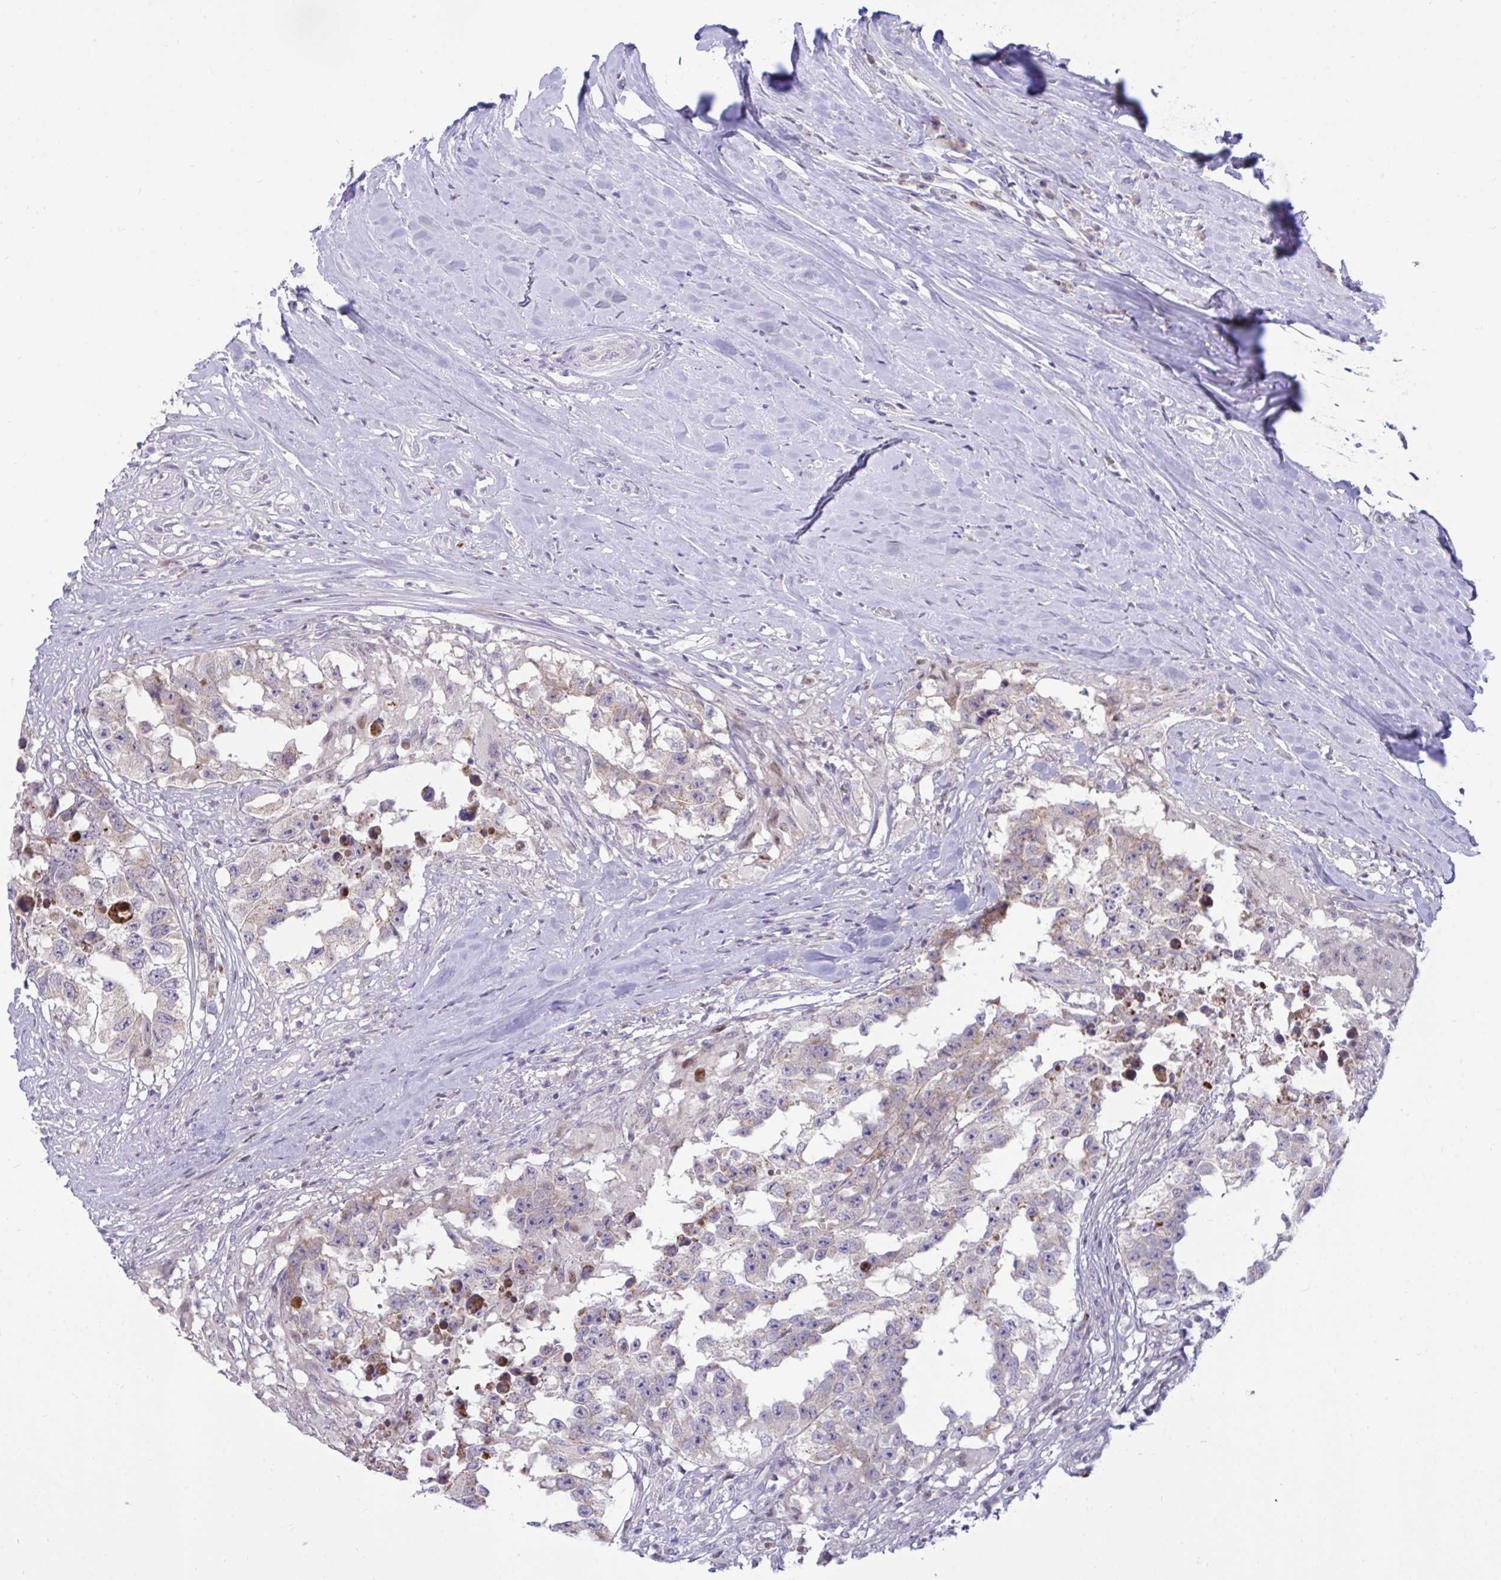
{"staining": {"intensity": "negative", "quantity": "none", "location": "none"}, "tissue": "testis cancer", "cell_type": "Tumor cells", "image_type": "cancer", "snomed": [{"axis": "morphology", "description": "Carcinoma, Embryonal, NOS"}, {"axis": "topography", "description": "Testis"}], "caption": "Immunohistochemical staining of testis cancer (embryonal carcinoma) exhibits no significant expression in tumor cells. The staining was performed using DAB (3,3'-diaminobenzidine) to visualize the protein expression in brown, while the nuclei were stained in blue with hematoxylin (Magnification: 20x).", "gene": "EPOP", "patient": {"sex": "male", "age": 83}}